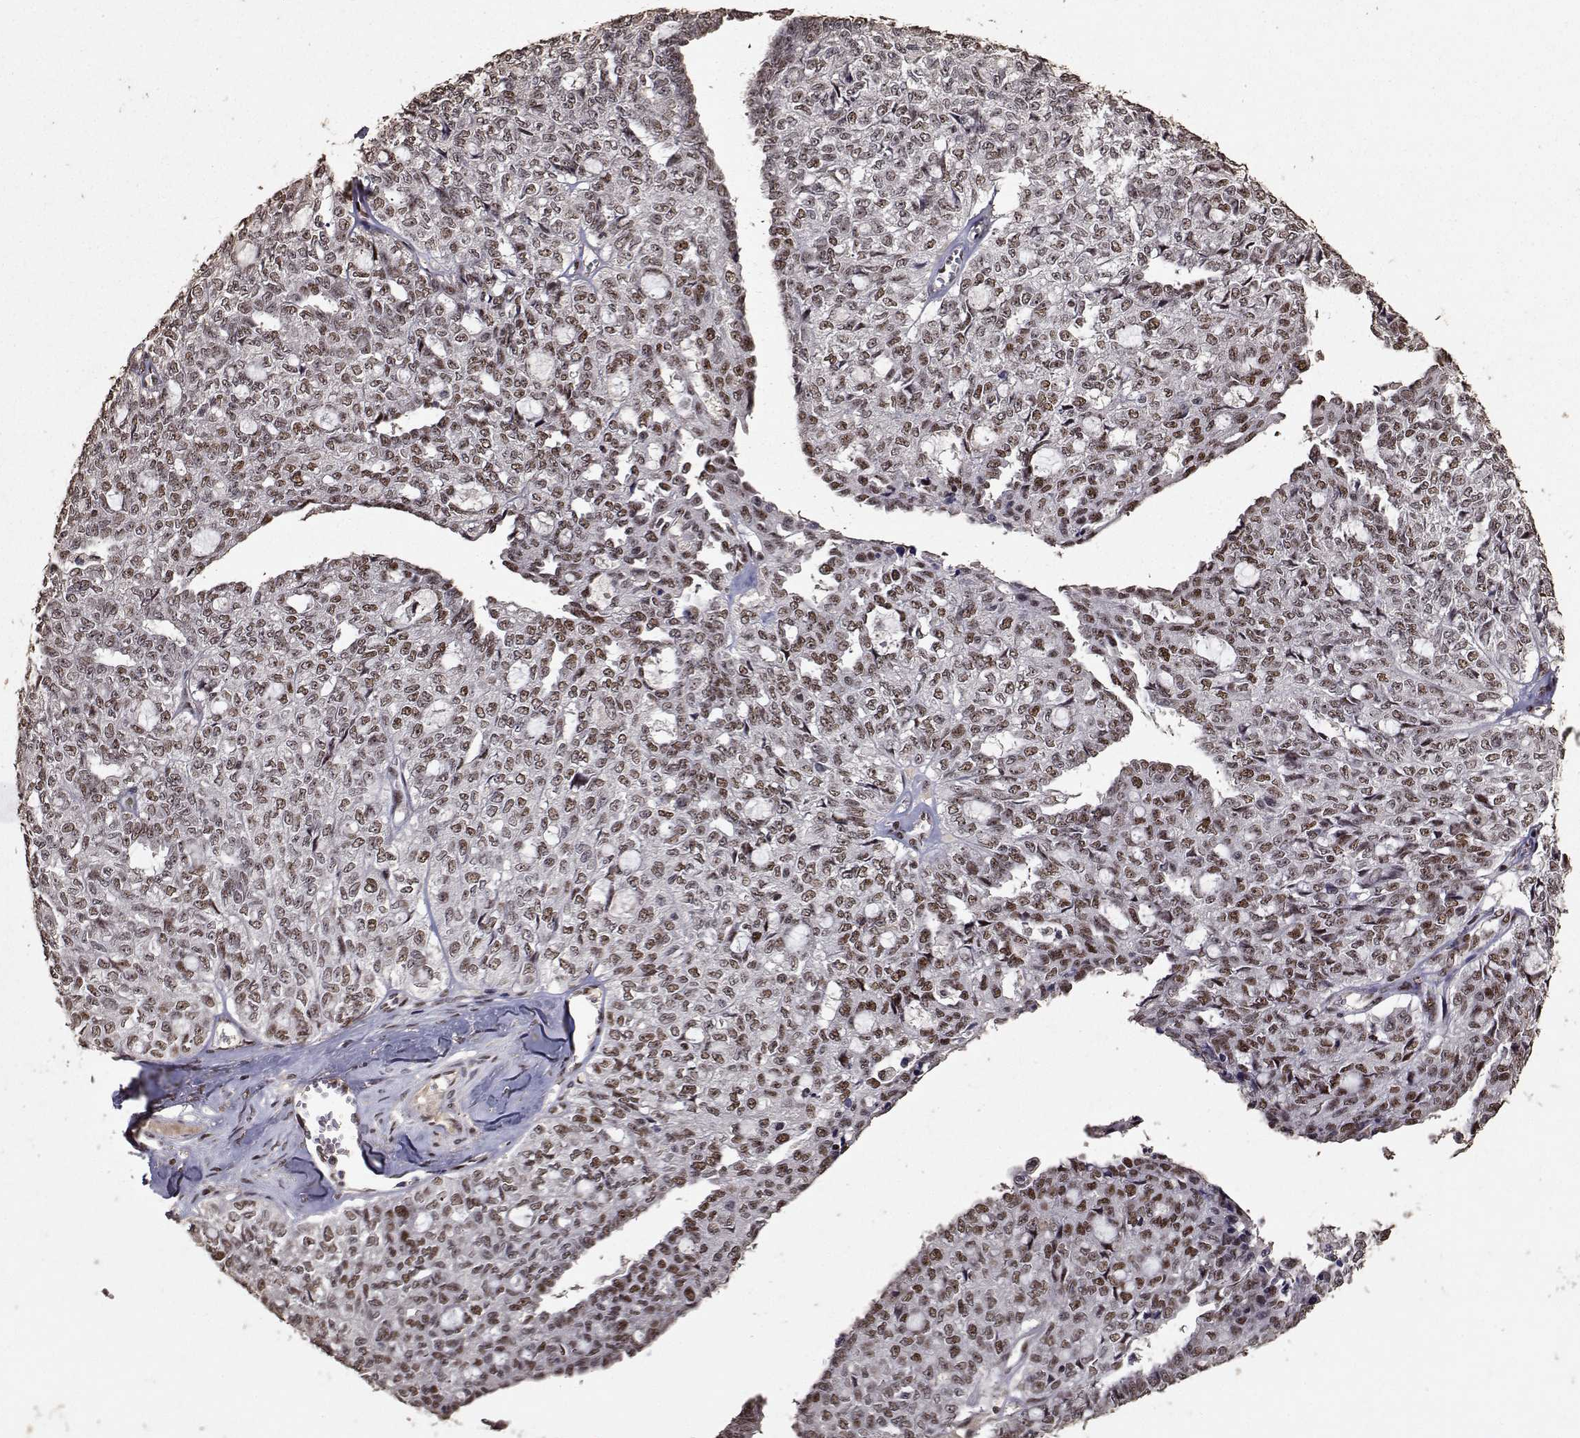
{"staining": {"intensity": "moderate", "quantity": ">75%", "location": "nuclear"}, "tissue": "ovarian cancer", "cell_type": "Tumor cells", "image_type": "cancer", "snomed": [{"axis": "morphology", "description": "Cystadenocarcinoma, serous, NOS"}, {"axis": "topography", "description": "Ovary"}], "caption": "Ovarian cancer (serous cystadenocarcinoma) stained for a protein reveals moderate nuclear positivity in tumor cells.", "gene": "TOE1", "patient": {"sex": "female", "age": 71}}